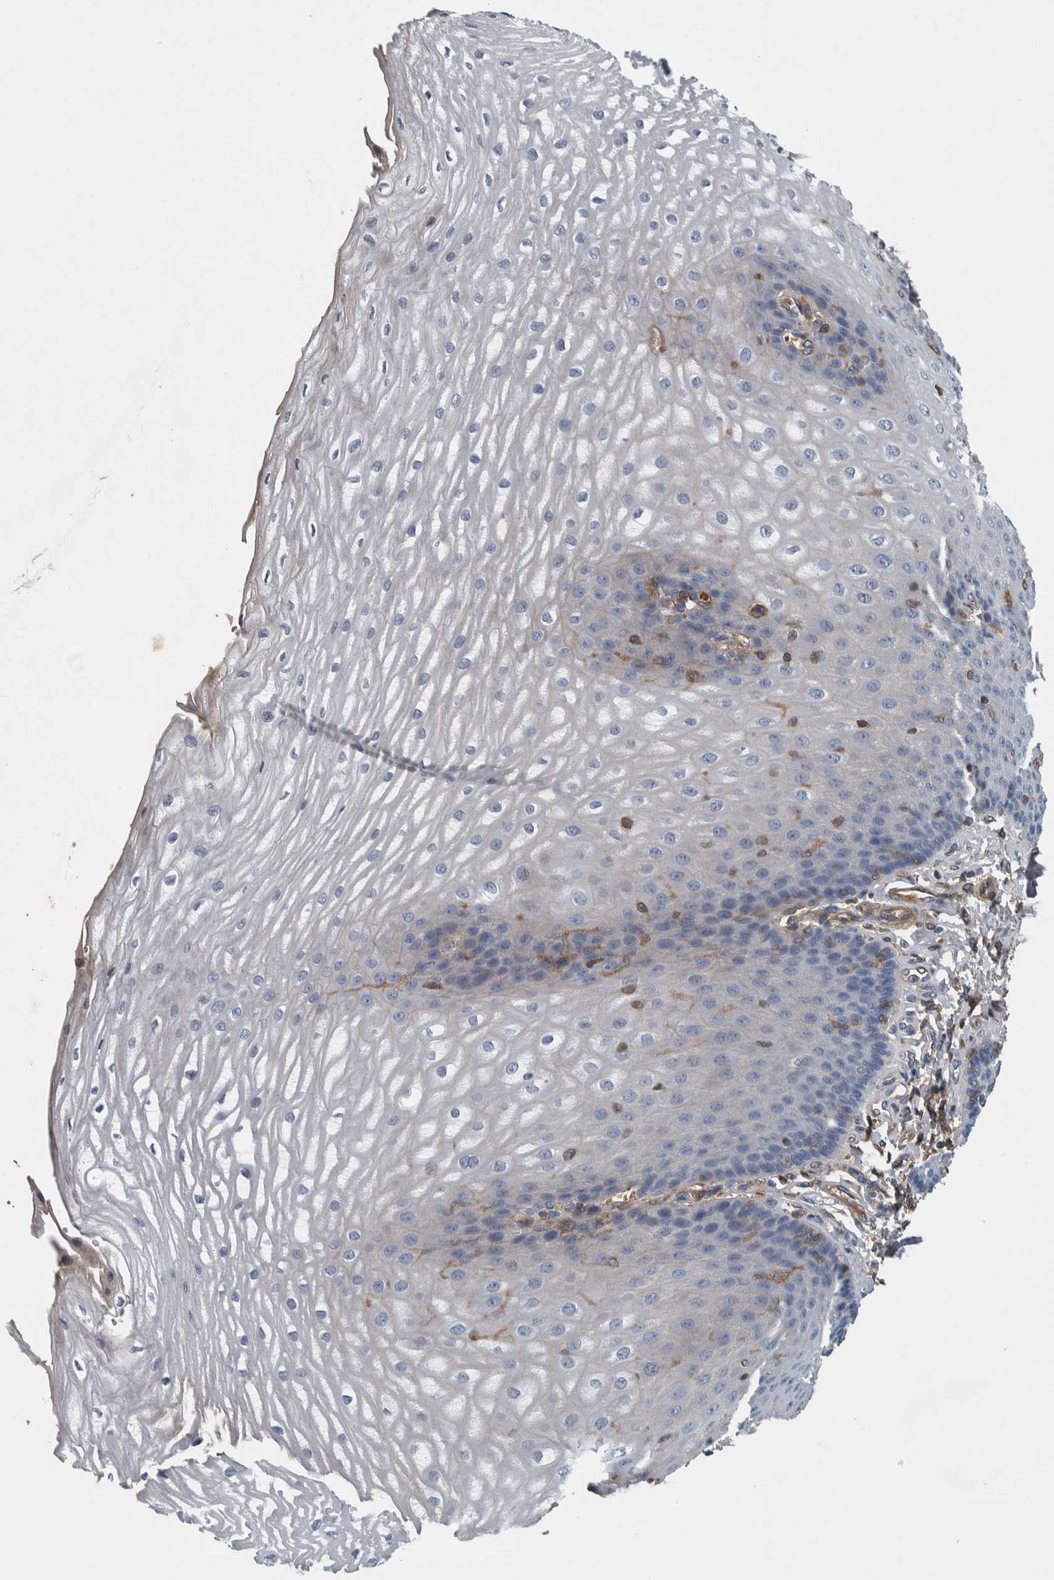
{"staining": {"intensity": "weak", "quantity": "<25%", "location": "cytoplasmic/membranous"}, "tissue": "esophagus", "cell_type": "Squamous epithelial cells", "image_type": "normal", "snomed": [{"axis": "morphology", "description": "Normal tissue, NOS"}, {"axis": "topography", "description": "Esophagus"}], "caption": "This is an immunohistochemistry photomicrograph of normal esophagus. There is no expression in squamous epithelial cells.", "gene": "SERPINC1", "patient": {"sex": "male", "age": 54}}